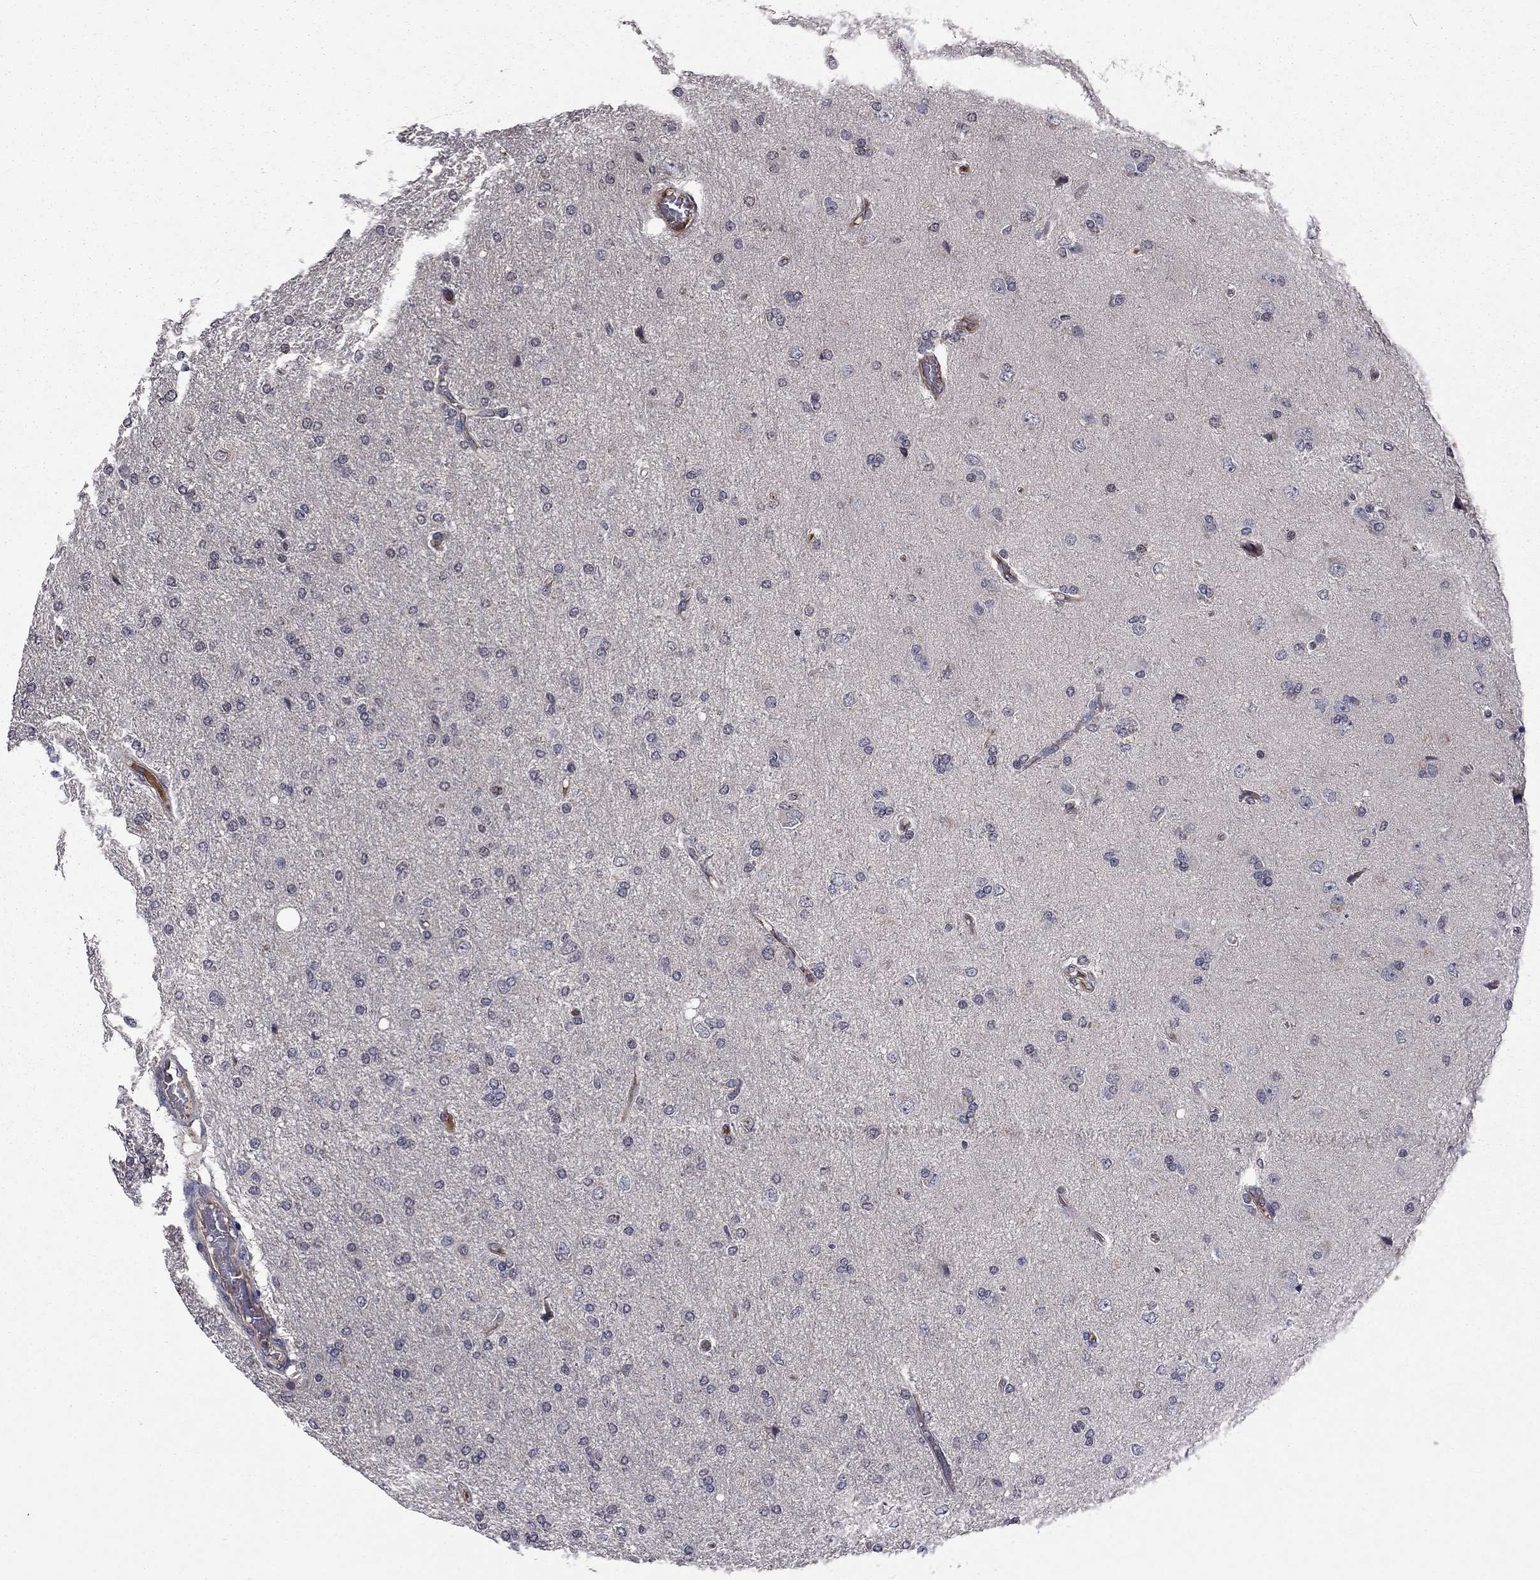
{"staining": {"intensity": "negative", "quantity": "none", "location": "none"}, "tissue": "glioma", "cell_type": "Tumor cells", "image_type": "cancer", "snomed": [{"axis": "morphology", "description": "Glioma, malignant, High grade"}, {"axis": "topography", "description": "Cerebral cortex"}], "caption": "Immunohistochemistry (IHC) image of human glioma stained for a protein (brown), which demonstrates no expression in tumor cells.", "gene": "PROS1", "patient": {"sex": "male", "age": 70}}